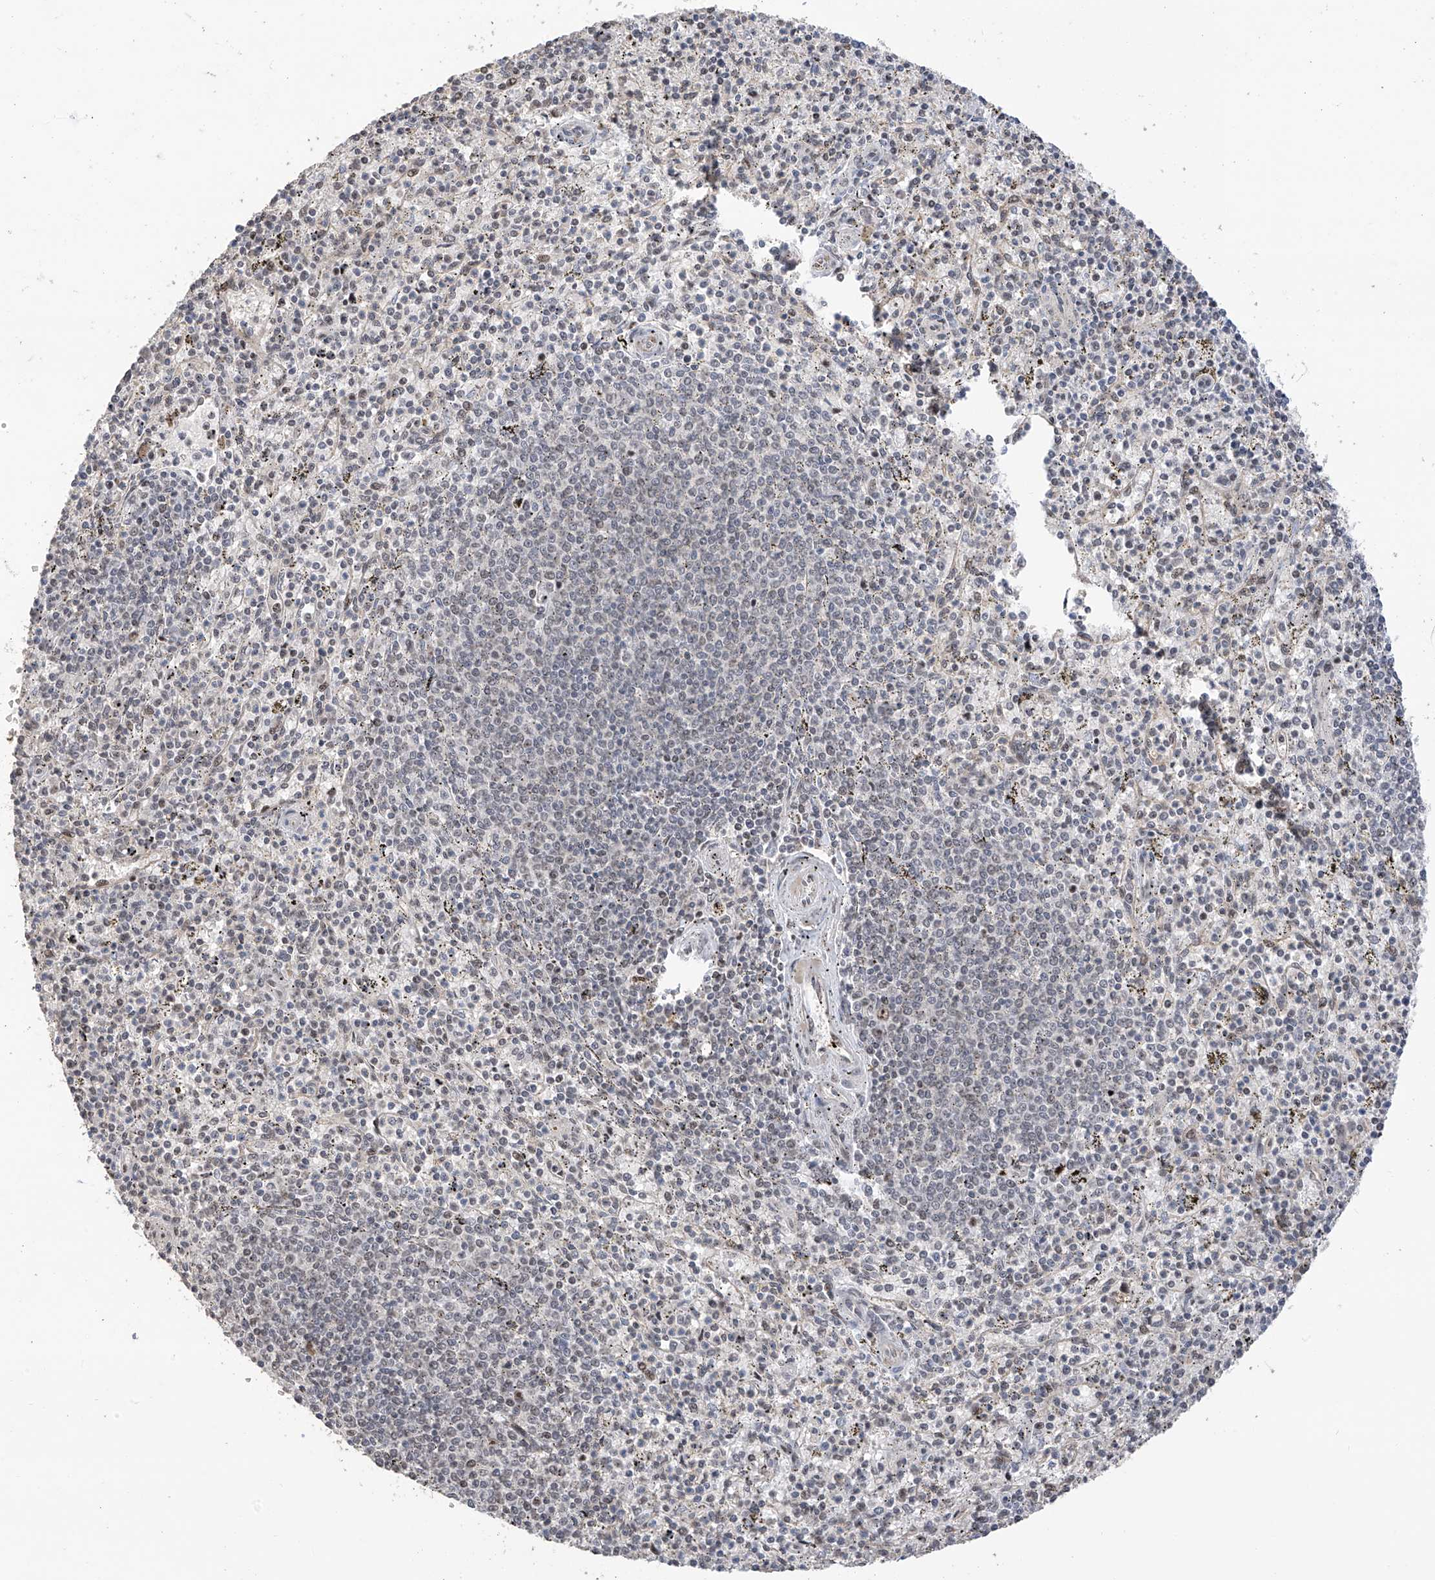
{"staining": {"intensity": "negative", "quantity": "none", "location": "none"}, "tissue": "spleen", "cell_type": "Cells in red pulp", "image_type": "normal", "snomed": [{"axis": "morphology", "description": "Normal tissue, NOS"}, {"axis": "topography", "description": "Spleen"}], "caption": "Immunohistochemistry histopathology image of unremarkable spleen: spleen stained with DAB shows no significant protein expression in cells in red pulp. The staining is performed using DAB (3,3'-diaminobenzidine) brown chromogen with nuclei counter-stained in using hematoxylin.", "gene": "C1orf131", "patient": {"sex": "male", "age": 72}}